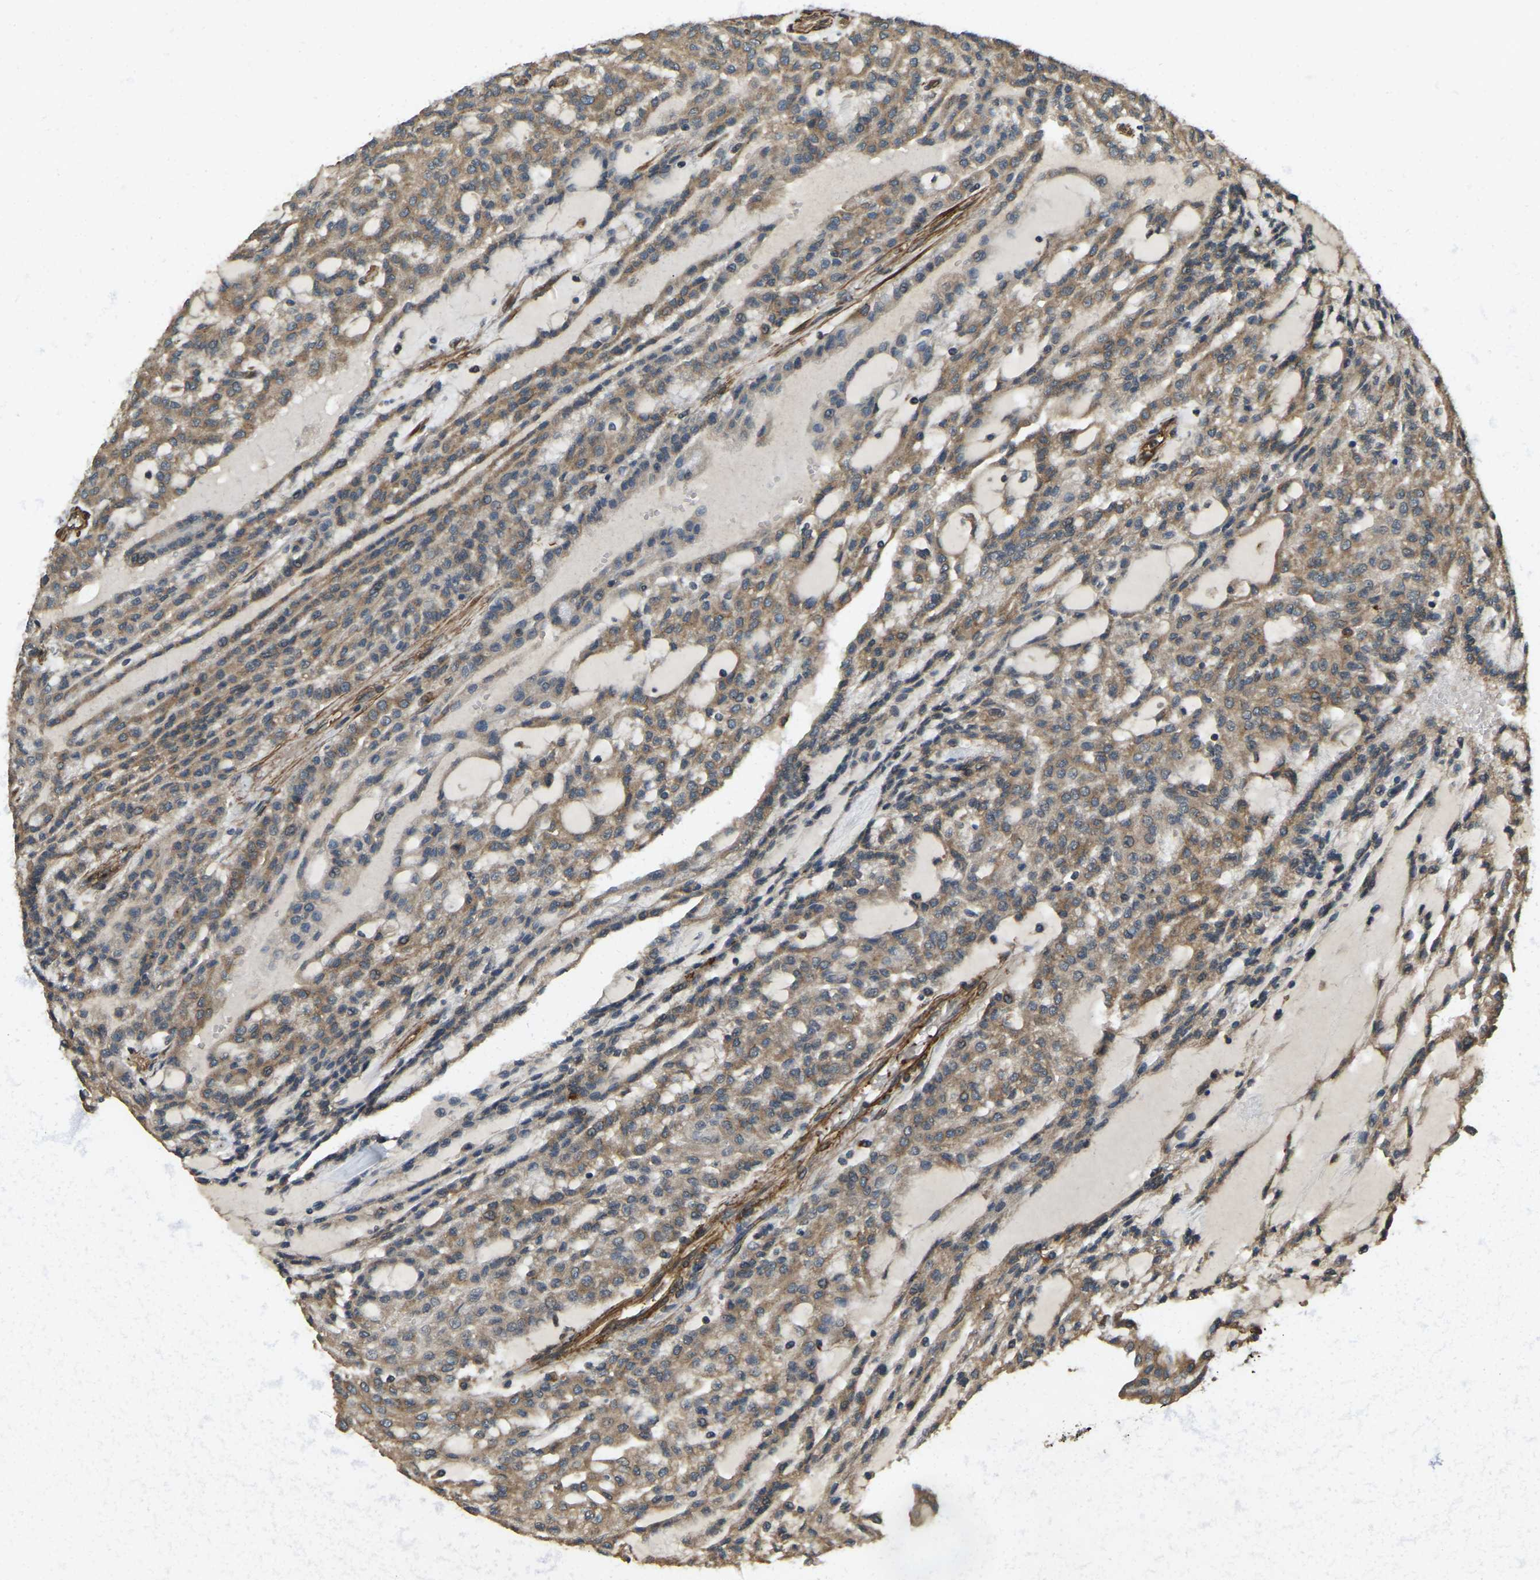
{"staining": {"intensity": "moderate", "quantity": ">75%", "location": "cytoplasmic/membranous"}, "tissue": "renal cancer", "cell_type": "Tumor cells", "image_type": "cancer", "snomed": [{"axis": "morphology", "description": "Adenocarcinoma, NOS"}, {"axis": "topography", "description": "Kidney"}], "caption": "Immunohistochemical staining of adenocarcinoma (renal) exhibits medium levels of moderate cytoplasmic/membranous positivity in approximately >75% of tumor cells.", "gene": "ERGIC1", "patient": {"sex": "male", "age": 63}}